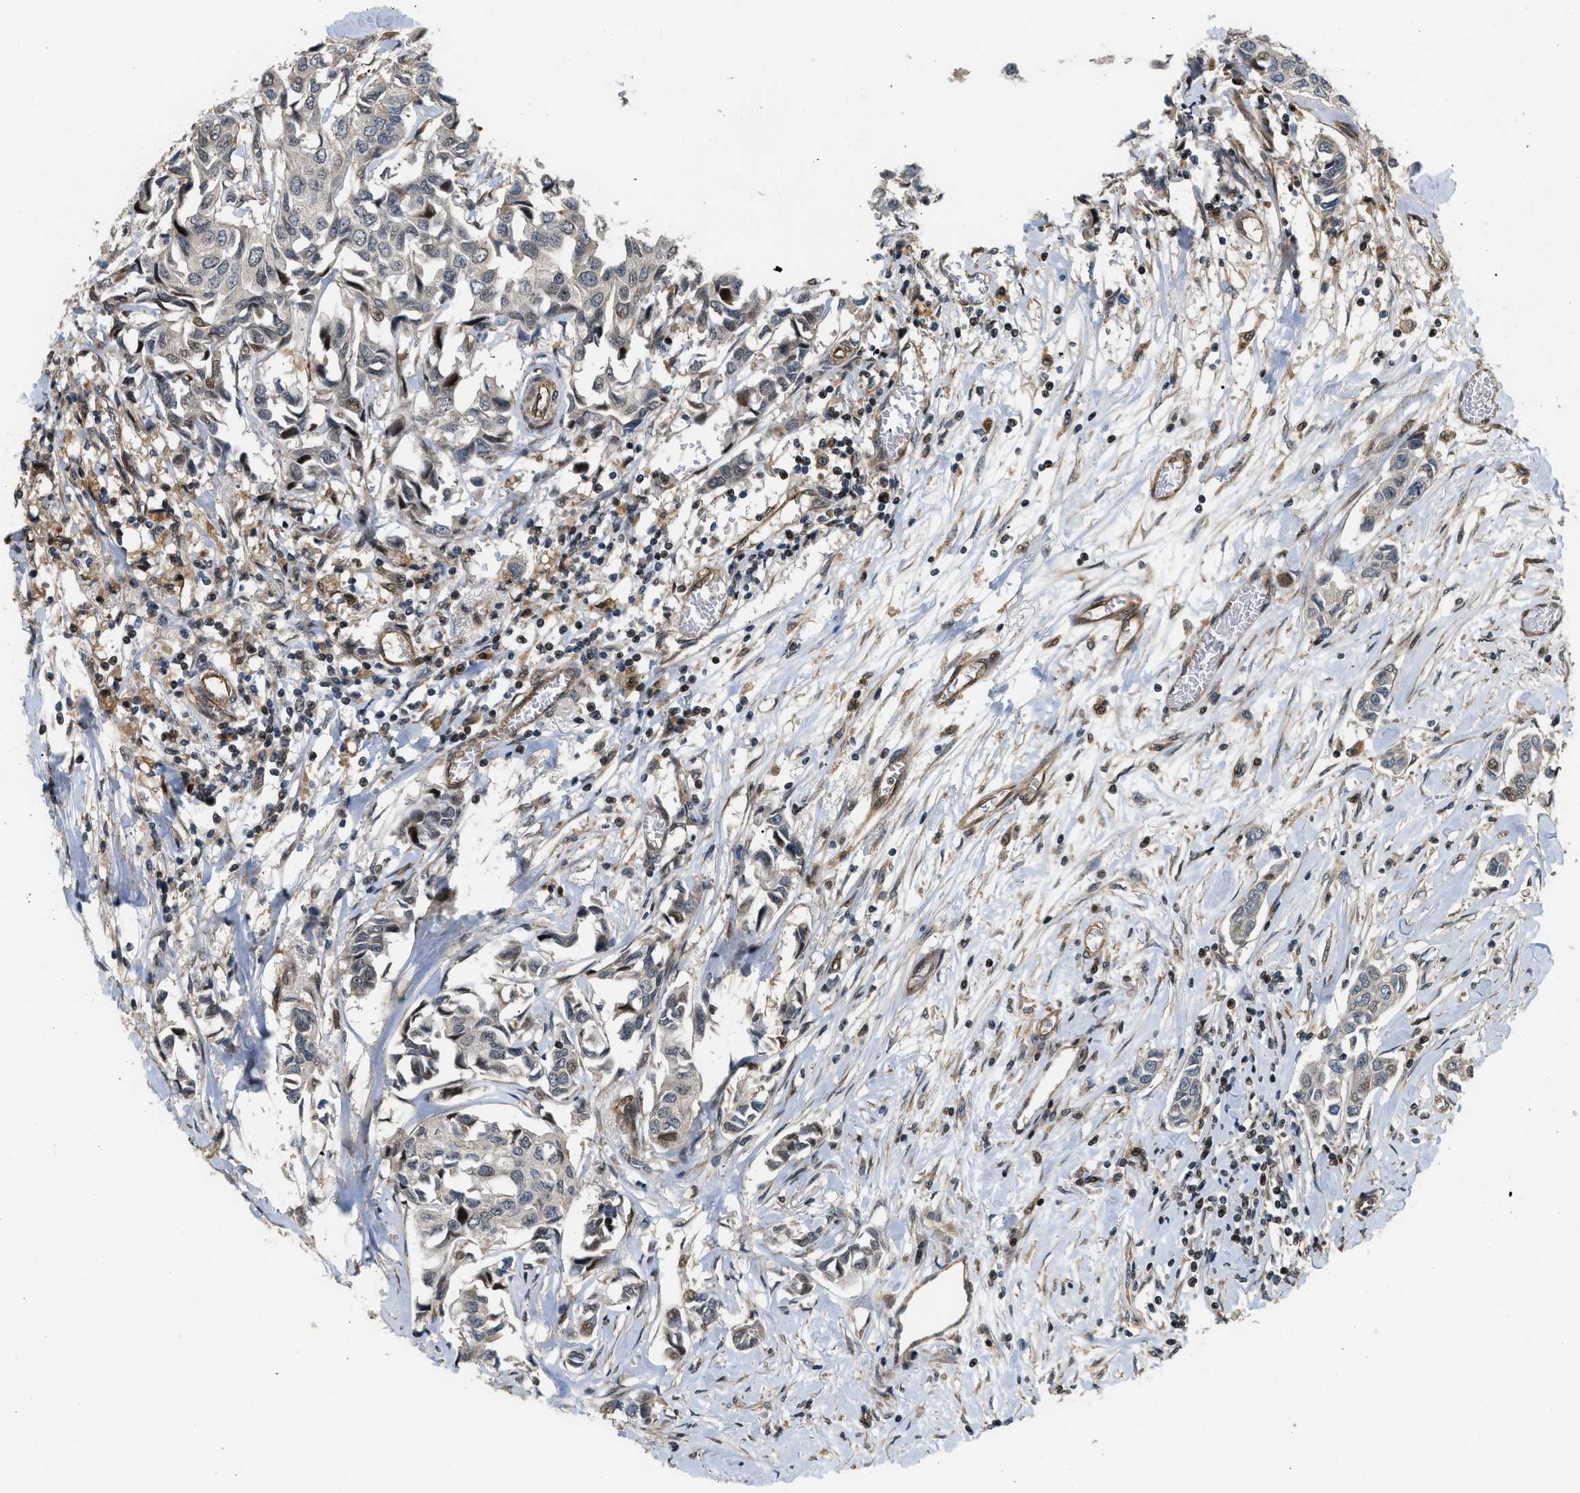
{"staining": {"intensity": "moderate", "quantity": "<25%", "location": "cytoplasmic/membranous,nuclear"}, "tissue": "breast cancer", "cell_type": "Tumor cells", "image_type": "cancer", "snomed": [{"axis": "morphology", "description": "Duct carcinoma"}, {"axis": "topography", "description": "Breast"}], "caption": "This is an image of immunohistochemistry staining of breast cancer (invasive ductal carcinoma), which shows moderate positivity in the cytoplasmic/membranous and nuclear of tumor cells.", "gene": "LTA4H", "patient": {"sex": "female", "age": 80}}